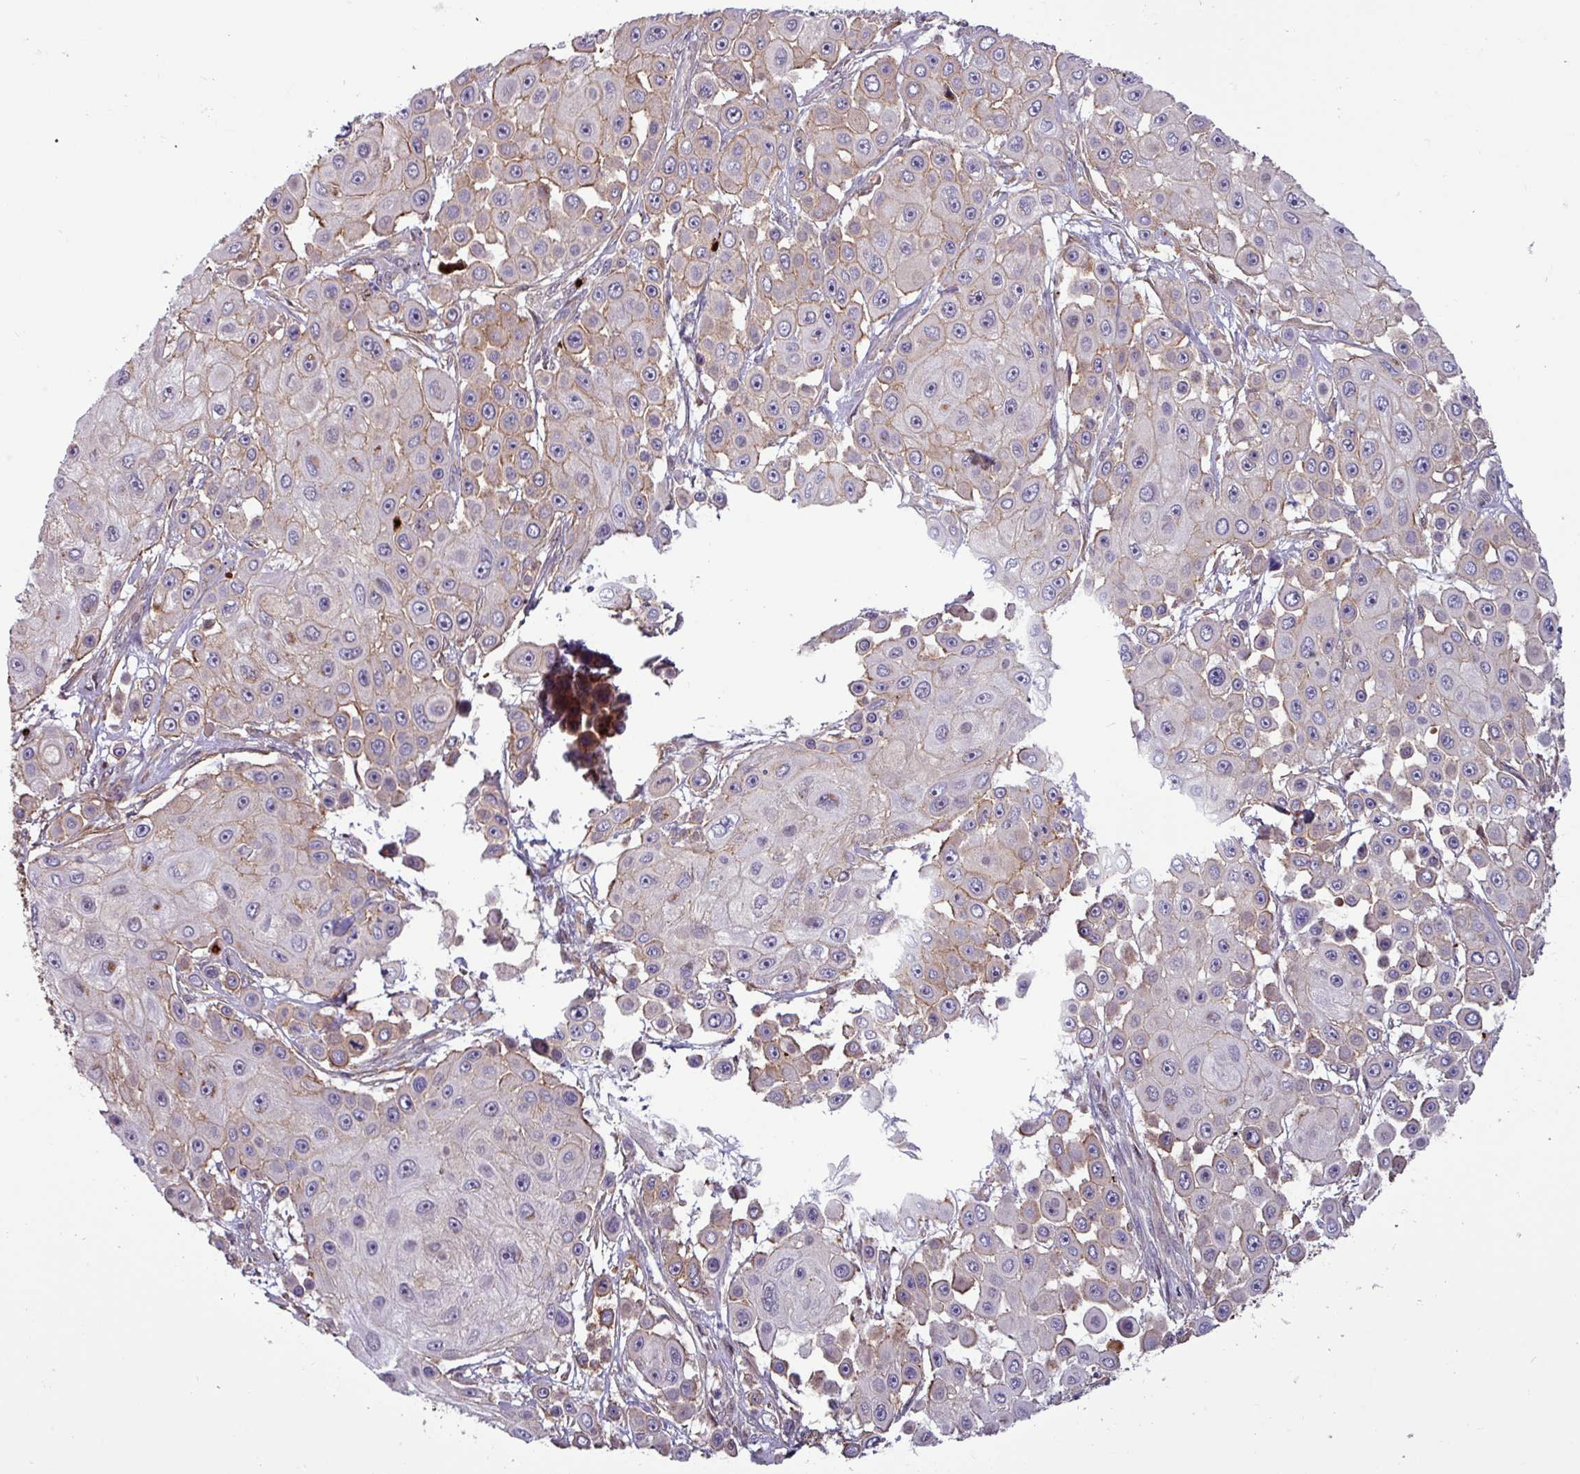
{"staining": {"intensity": "weak", "quantity": "25%-75%", "location": "cytoplasmic/membranous"}, "tissue": "skin cancer", "cell_type": "Tumor cells", "image_type": "cancer", "snomed": [{"axis": "morphology", "description": "Squamous cell carcinoma, NOS"}, {"axis": "topography", "description": "Skin"}], "caption": "Protein staining of skin cancer tissue displays weak cytoplasmic/membranous expression in about 25%-75% of tumor cells.", "gene": "PCED1A", "patient": {"sex": "male", "age": 67}}